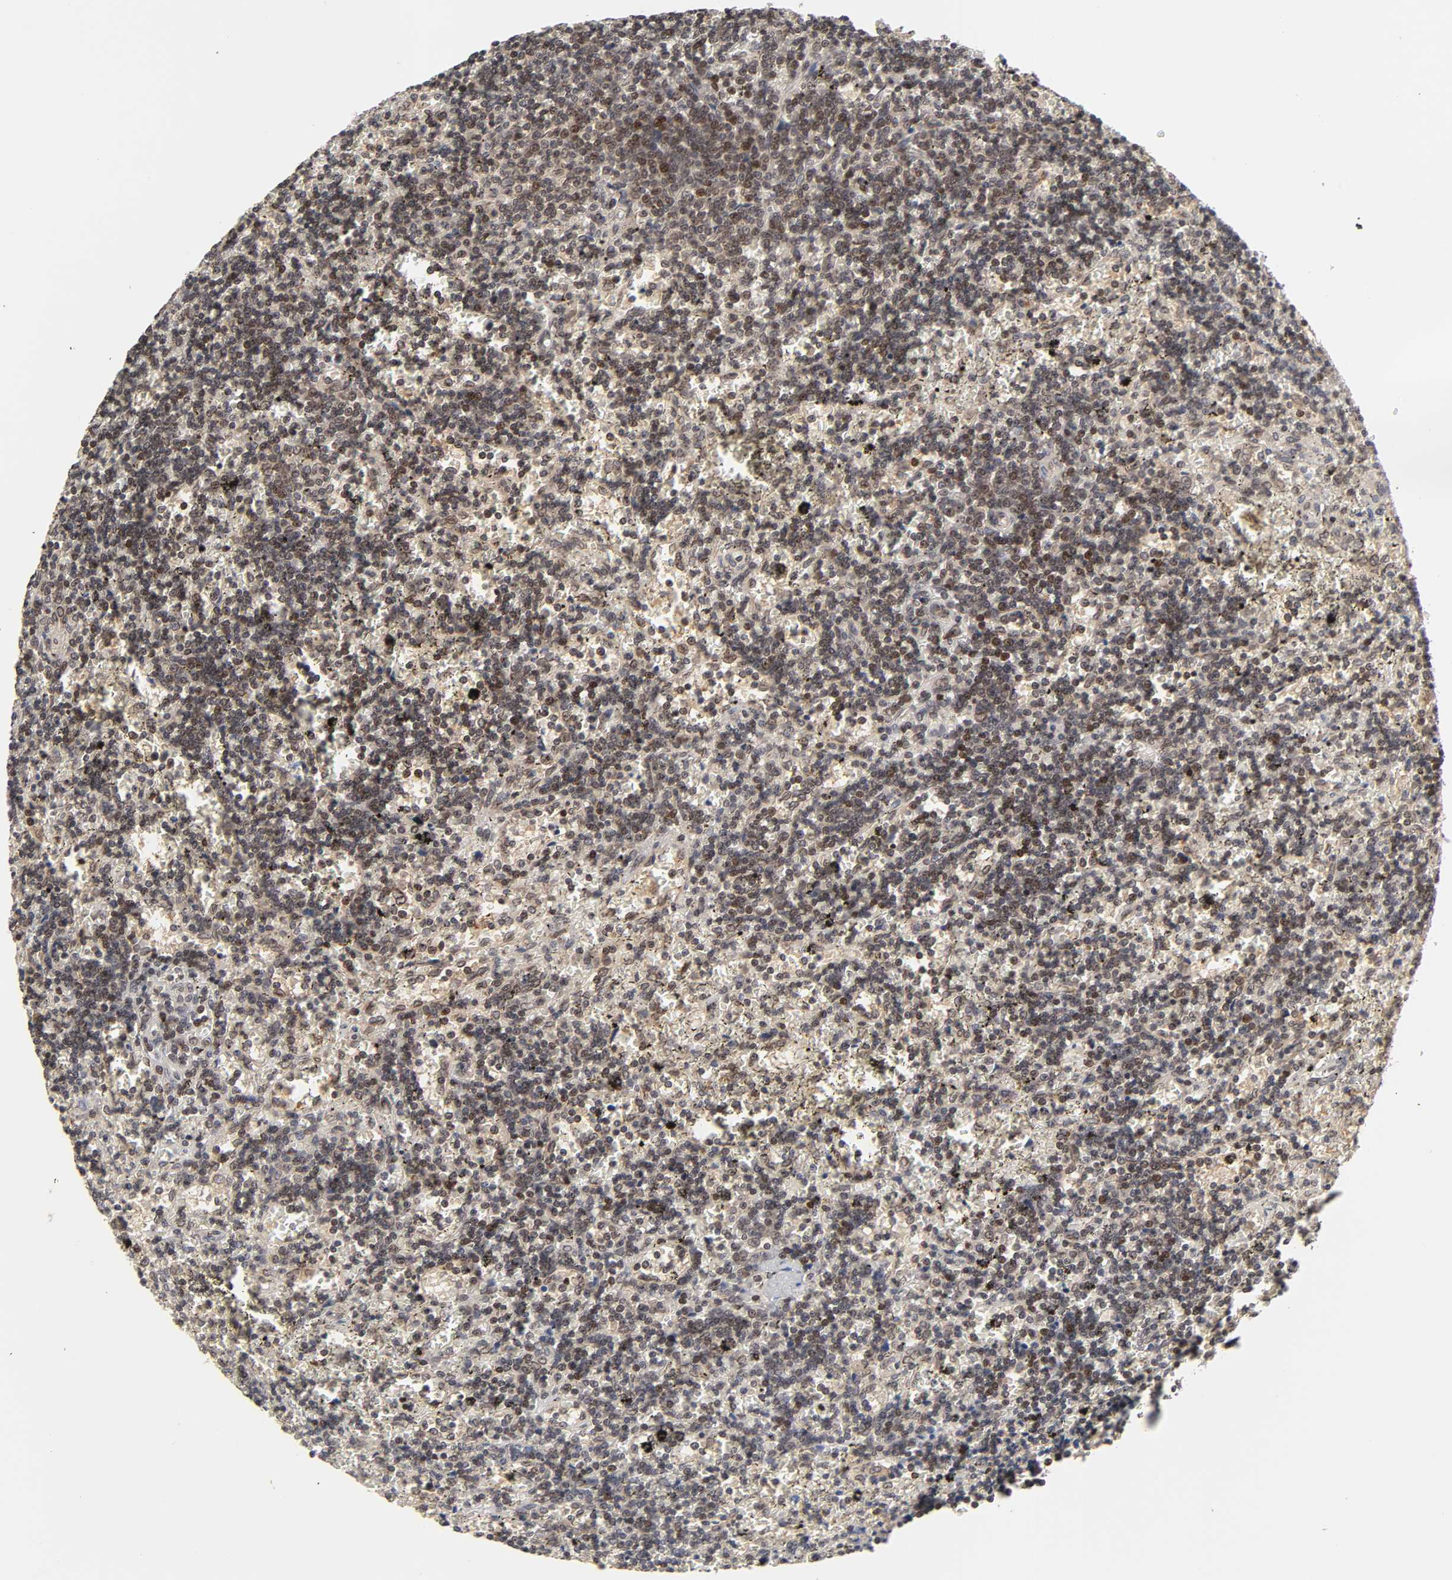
{"staining": {"intensity": "moderate", "quantity": ">75%", "location": "cytoplasmic/membranous,nuclear"}, "tissue": "lymphoma", "cell_type": "Tumor cells", "image_type": "cancer", "snomed": [{"axis": "morphology", "description": "Malignant lymphoma, non-Hodgkin's type, Low grade"}, {"axis": "topography", "description": "Spleen"}], "caption": "Immunohistochemistry image of neoplastic tissue: low-grade malignant lymphoma, non-Hodgkin's type stained using IHC demonstrates medium levels of moderate protein expression localized specifically in the cytoplasmic/membranous and nuclear of tumor cells, appearing as a cytoplasmic/membranous and nuclear brown color.", "gene": "CPN2", "patient": {"sex": "male", "age": 60}}